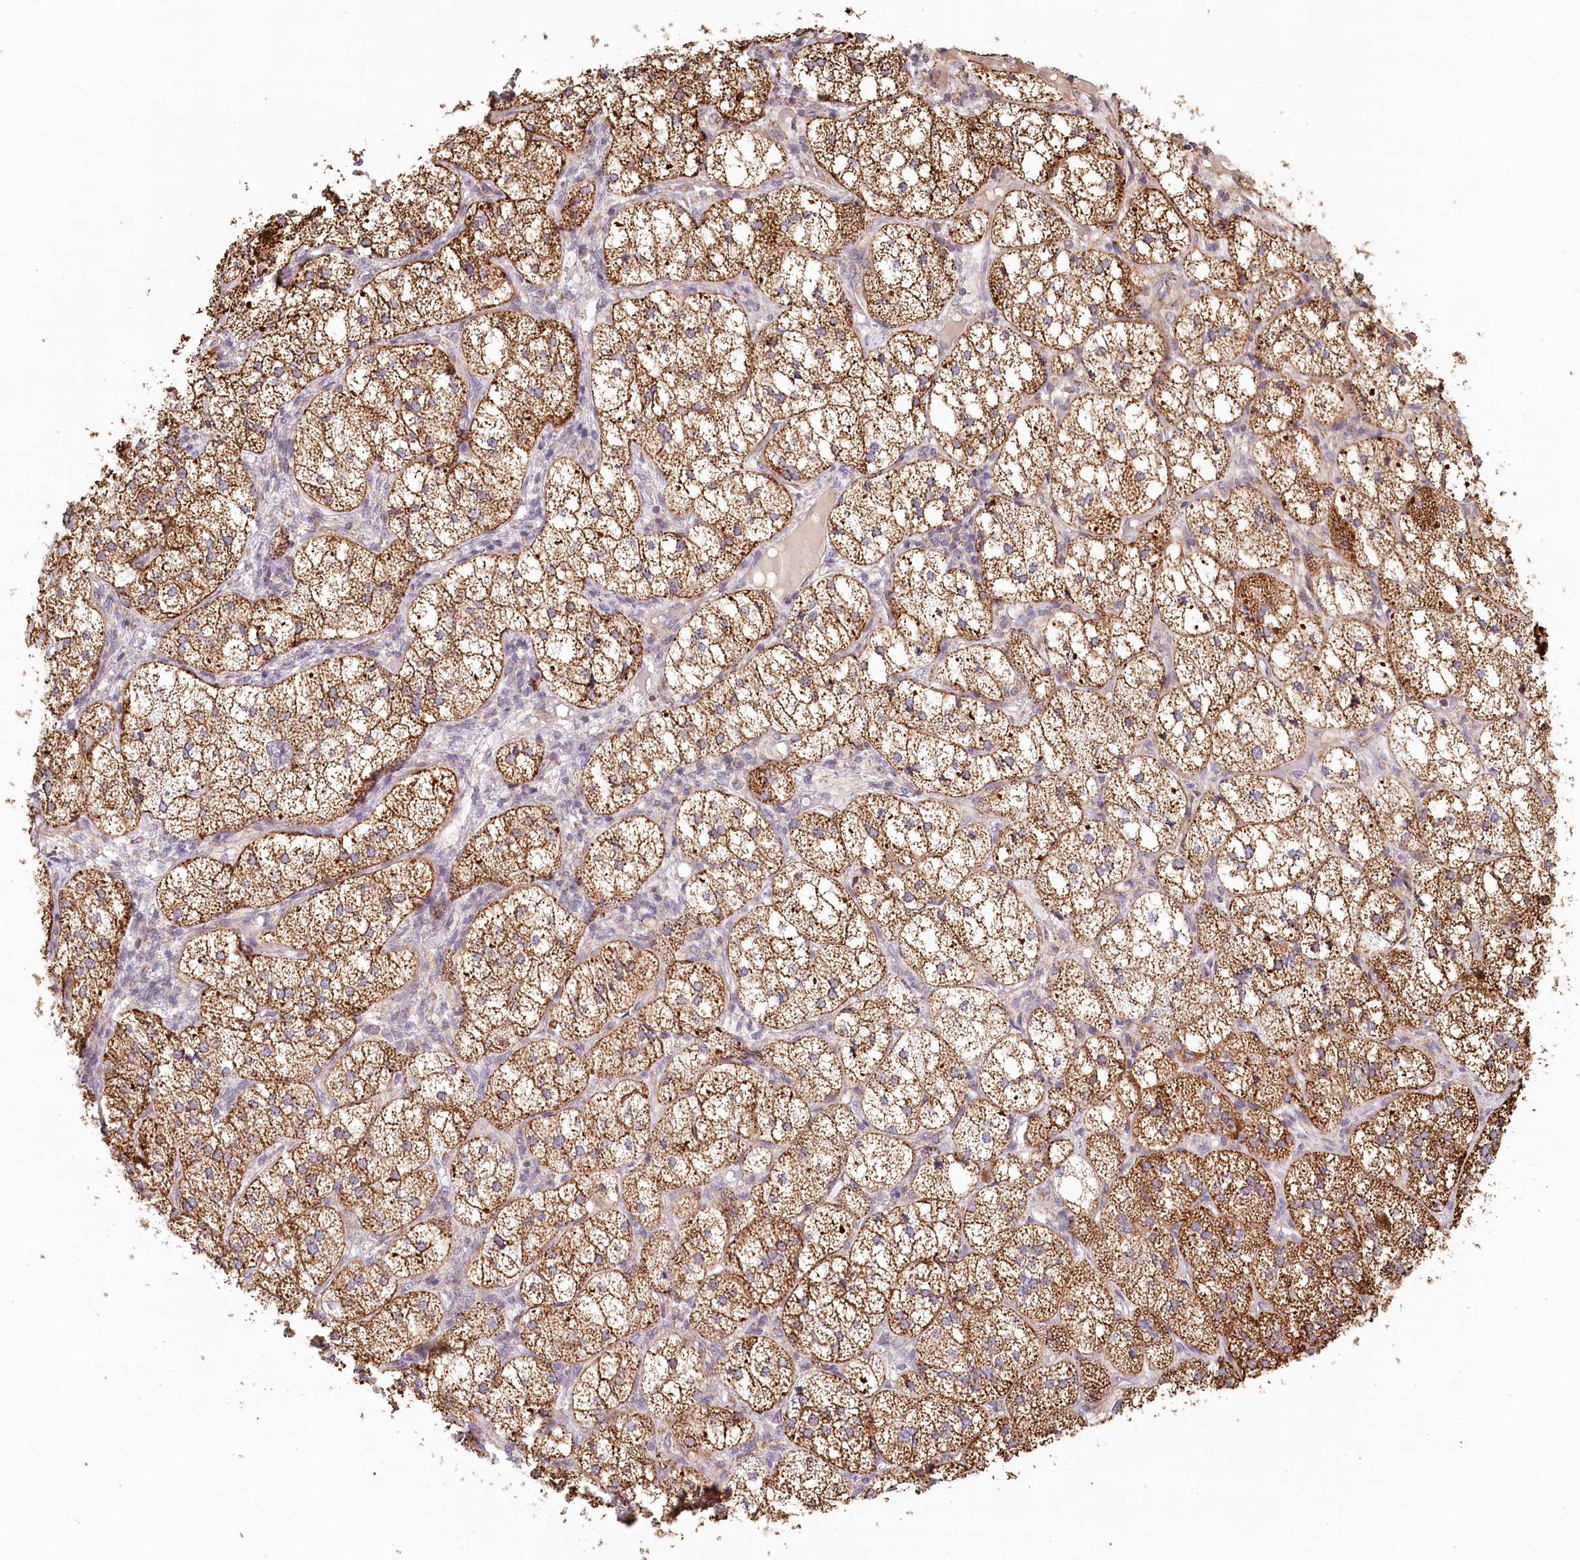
{"staining": {"intensity": "strong", "quantity": ">75%", "location": "cytoplasmic/membranous"}, "tissue": "adrenal gland", "cell_type": "Glandular cells", "image_type": "normal", "snomed": [{"axis": "morphology", "description": "Normal tissue, NOS"}, {"axis": "topography", "description": "Adrenal gland"}], "caption": "A high-resolution histopathology image shows immunohistochemistry (IHC) staining of unremarkable adrenal gland, which shows strong cytoplasmic/membranous positivity in approximately >75% of glandular cells. (brown staining indicates protein expression, while blue staining denotes nuclei).", "gene": "UMPS", "patient": {"sex": "female", "age": 61}}